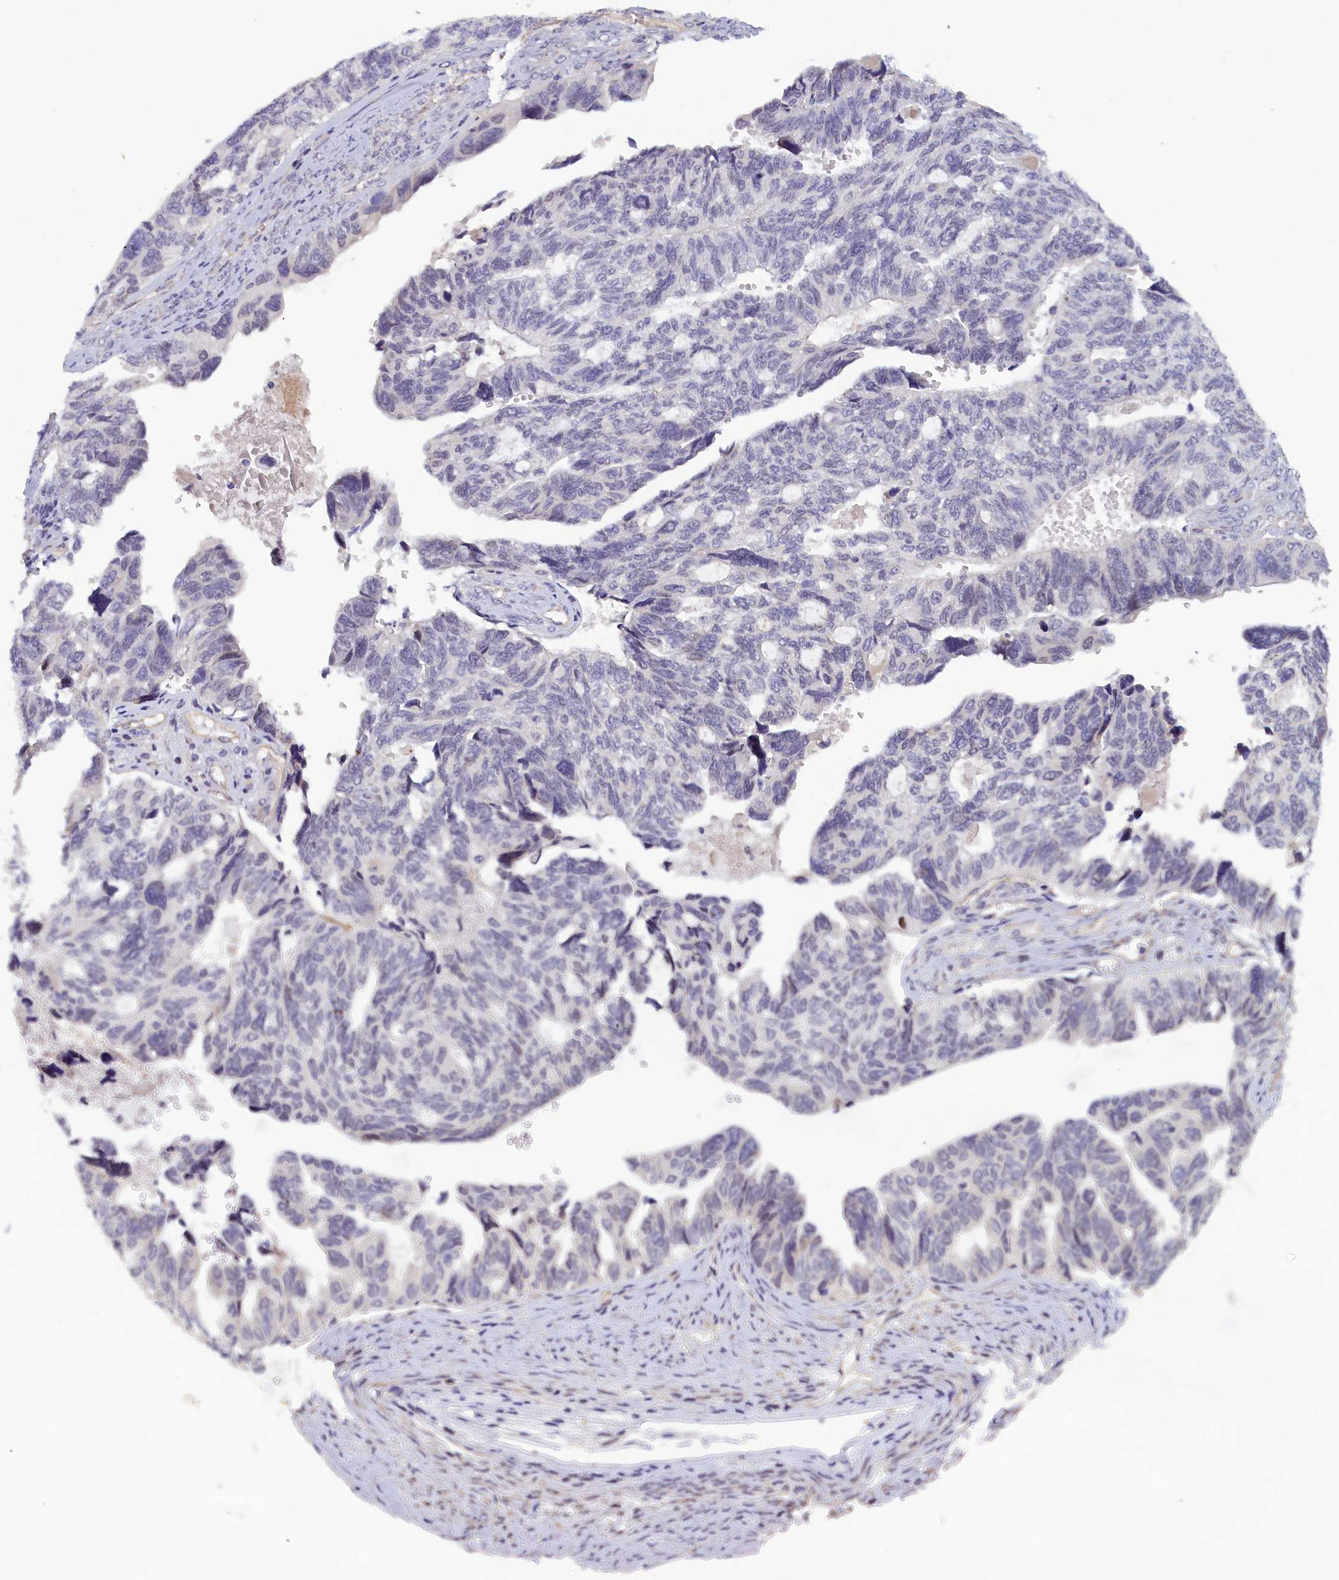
{"staining": {"intensity": "negative", "quantity": "none", "location": "none"}, "tissue": "ovarian cancer", "cell_type": "Tumor cells", "image_type": "cancer", "snomed": [{"axis": "morphology", "description": "Cystadenocarcinoma, serous, NOS"}, {"axis": "topography", "description": "Ovary"}], "caption": "An image of human ovarian cancer is negative for staining in tumor cells.", "gene": "IGFALS", "patient": {"sex": "female", "age": 79}}